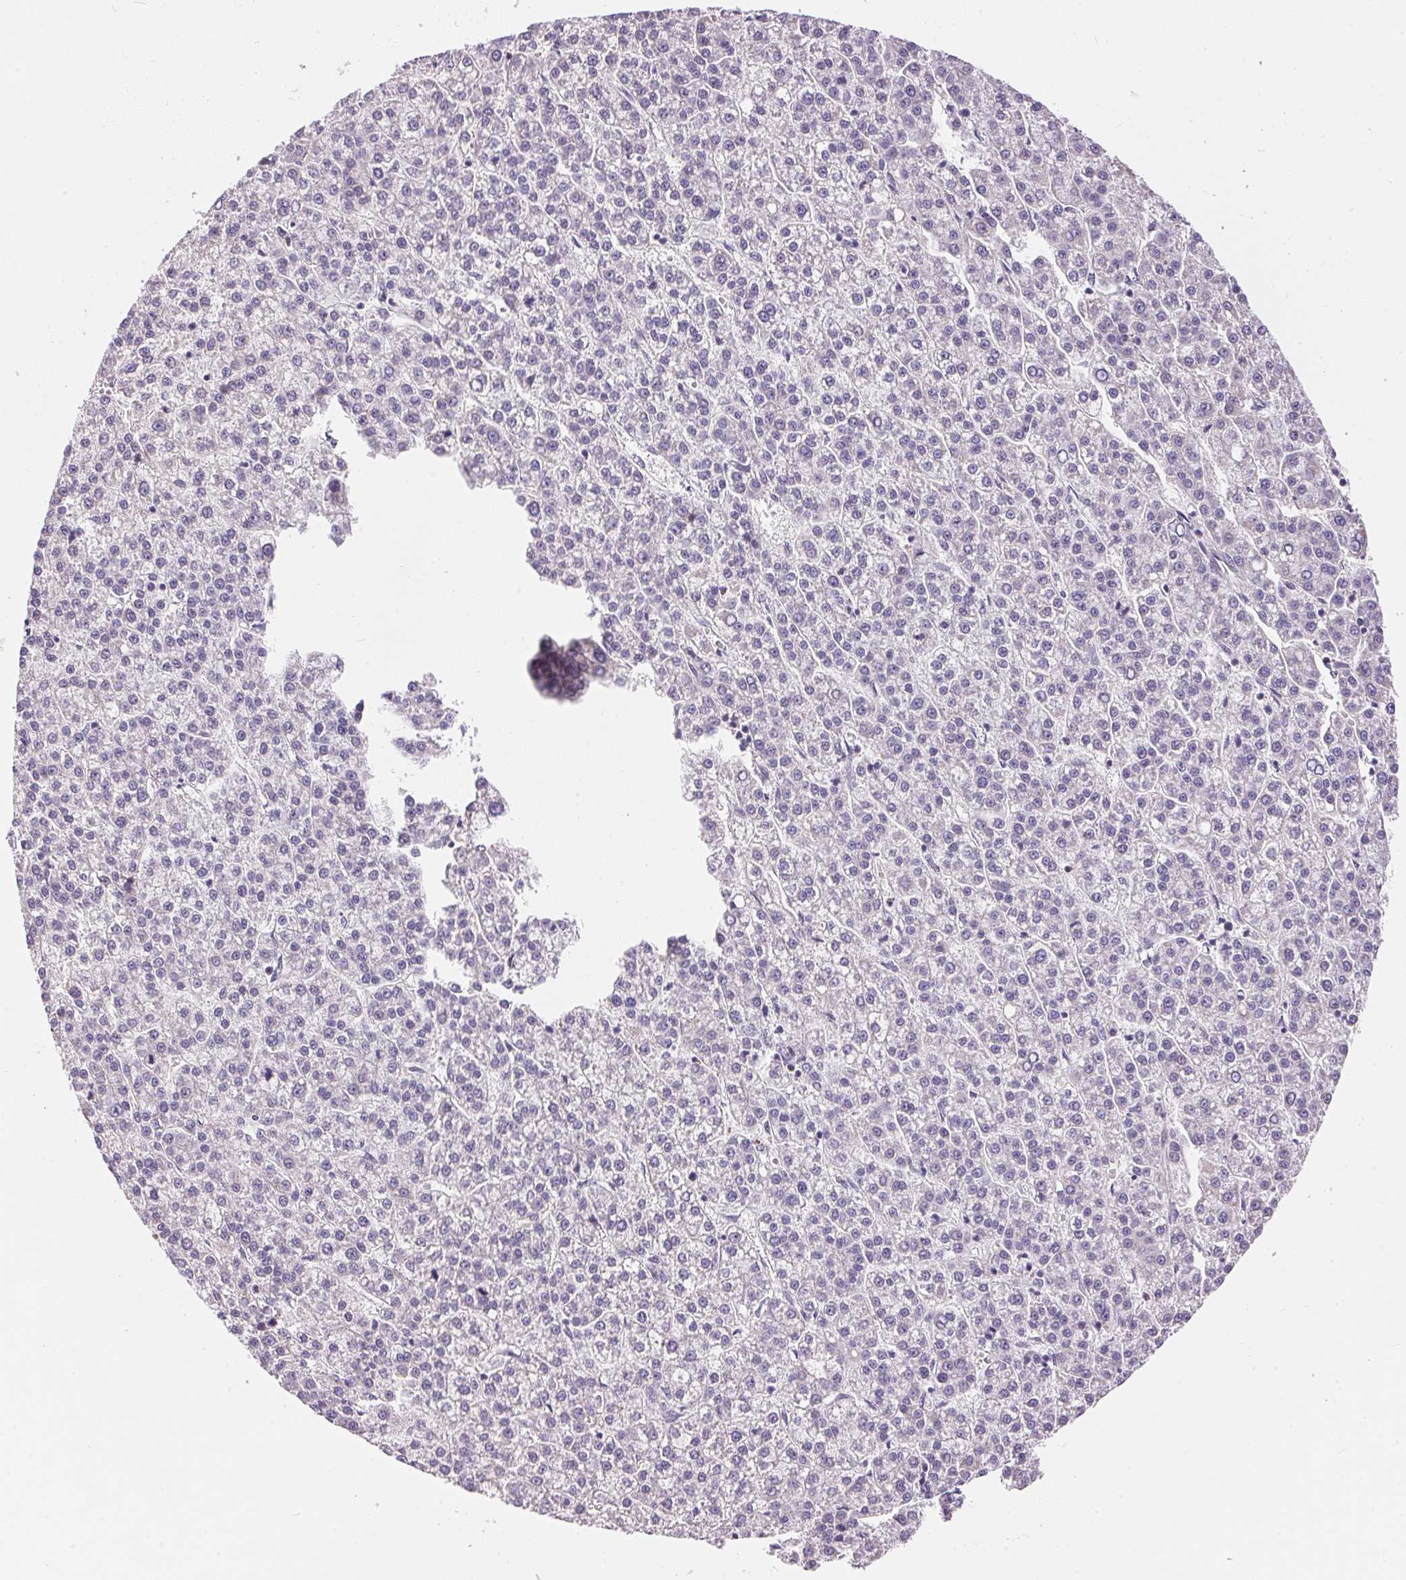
{"staining": {"intensity": "negative", "quantity": "none", "location": "none"}, "tissue": "liver cancer", "cell_type": "Tumor cells", "image_type": "cancer", "snomed": [{"axis": "morphology", "description": "Carcinoma, Hepatocellular, NOS"}, {"axis": "topography", "description": "Liver"}], "caption": "IHC image of neoplastic tissue: human liver cancer stained with DAB reveals no significant protein expression in tumor cells.", "gene": "UNC13B", "patient": {"sex": "female", "age": 58}}